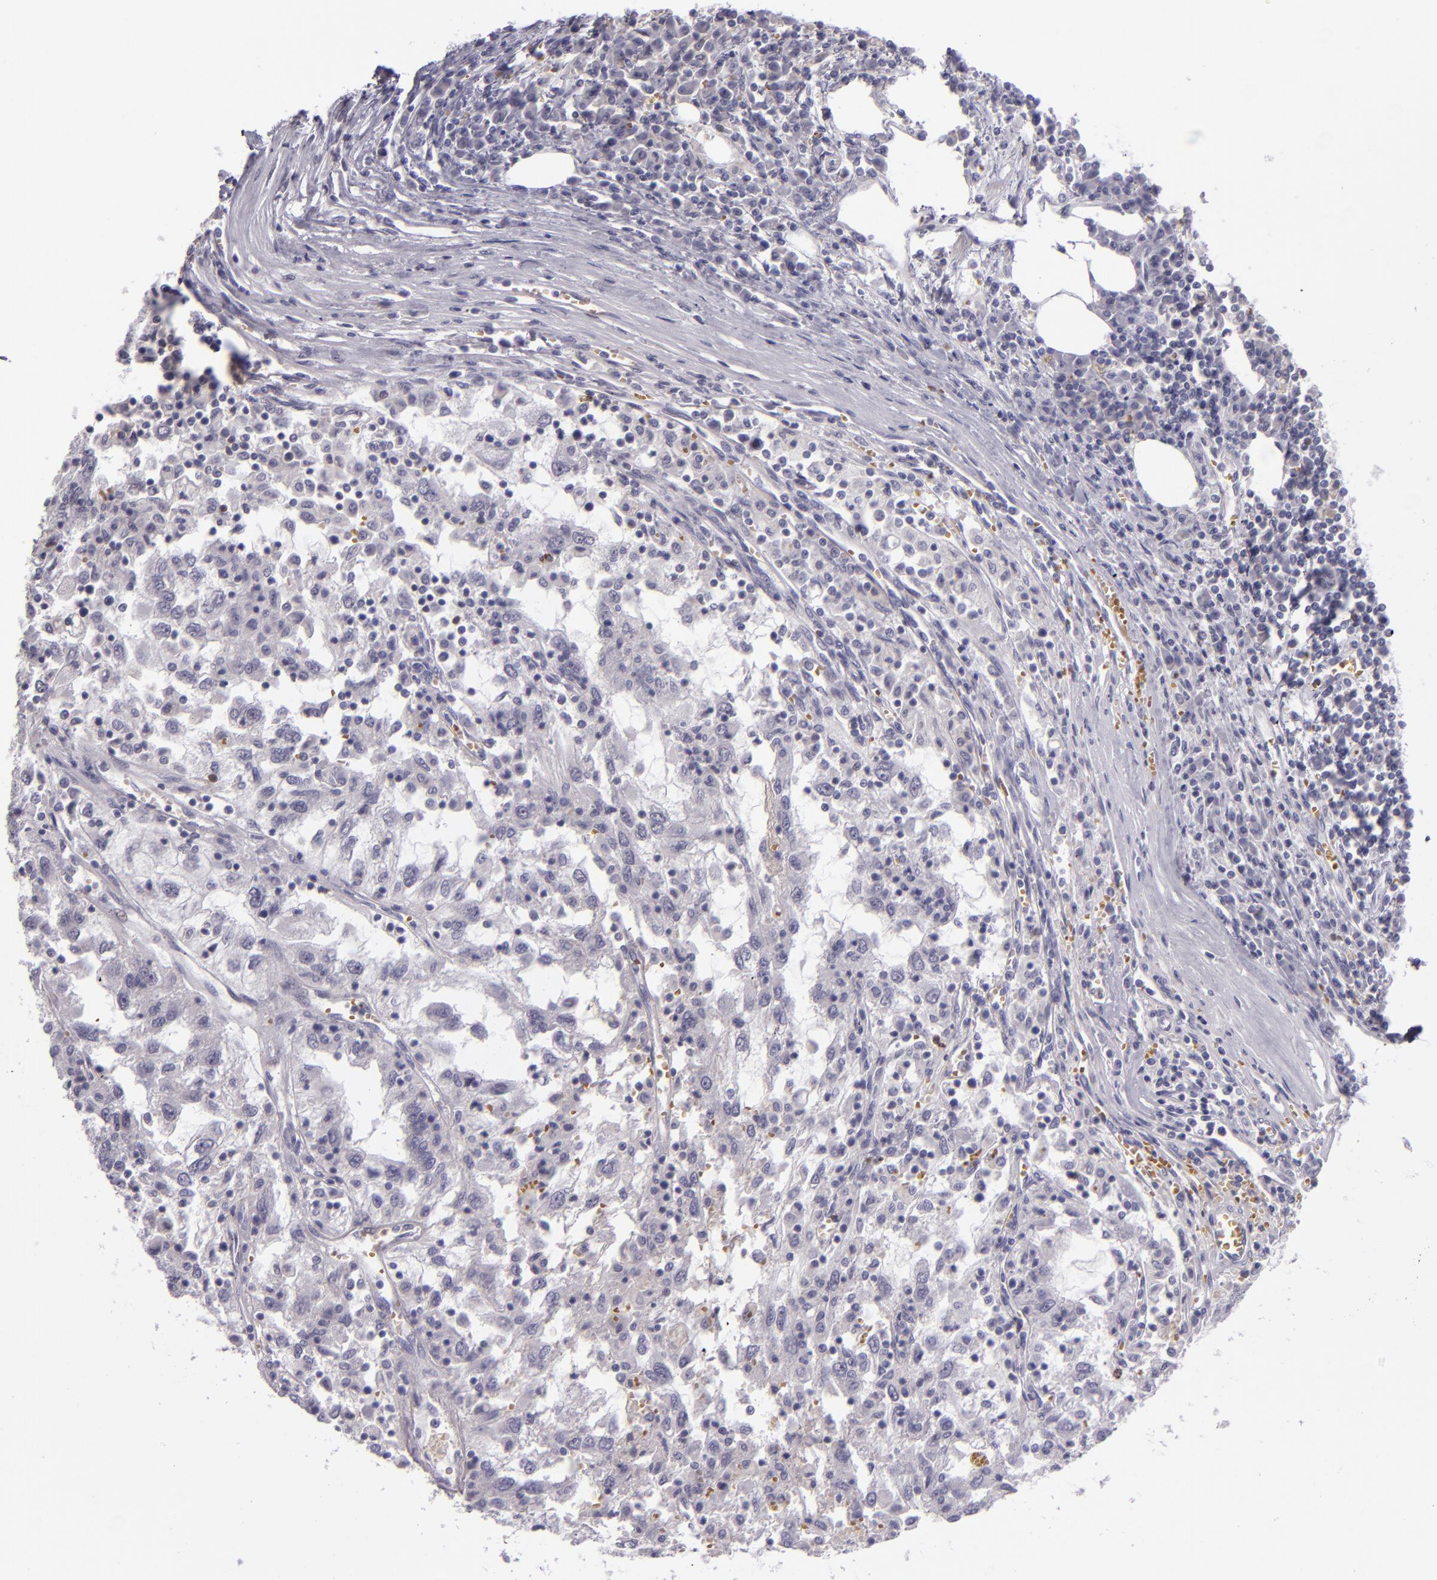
{"staining": {"intensity": "negative", "quantity": "none", "location": "none"}, "tissue": "renal cancer", "cell_type": "Tumor cells", "image_type": "cancer", "snomed": [{"axis": "morphology", "description": "Normal tissue, NOS"}, {"axis": "morphology", "description": "Adenocarcinoma, NOS"}, {"axis": "topography", "description": "Kidney"}], "caption": "IHC image of human adenocarcinoma (renal) stained for a protein (brown), which reveals no staining in tumor cells.", "gene": "SNCB", "patient": {"sex": "male", "age": 71}}